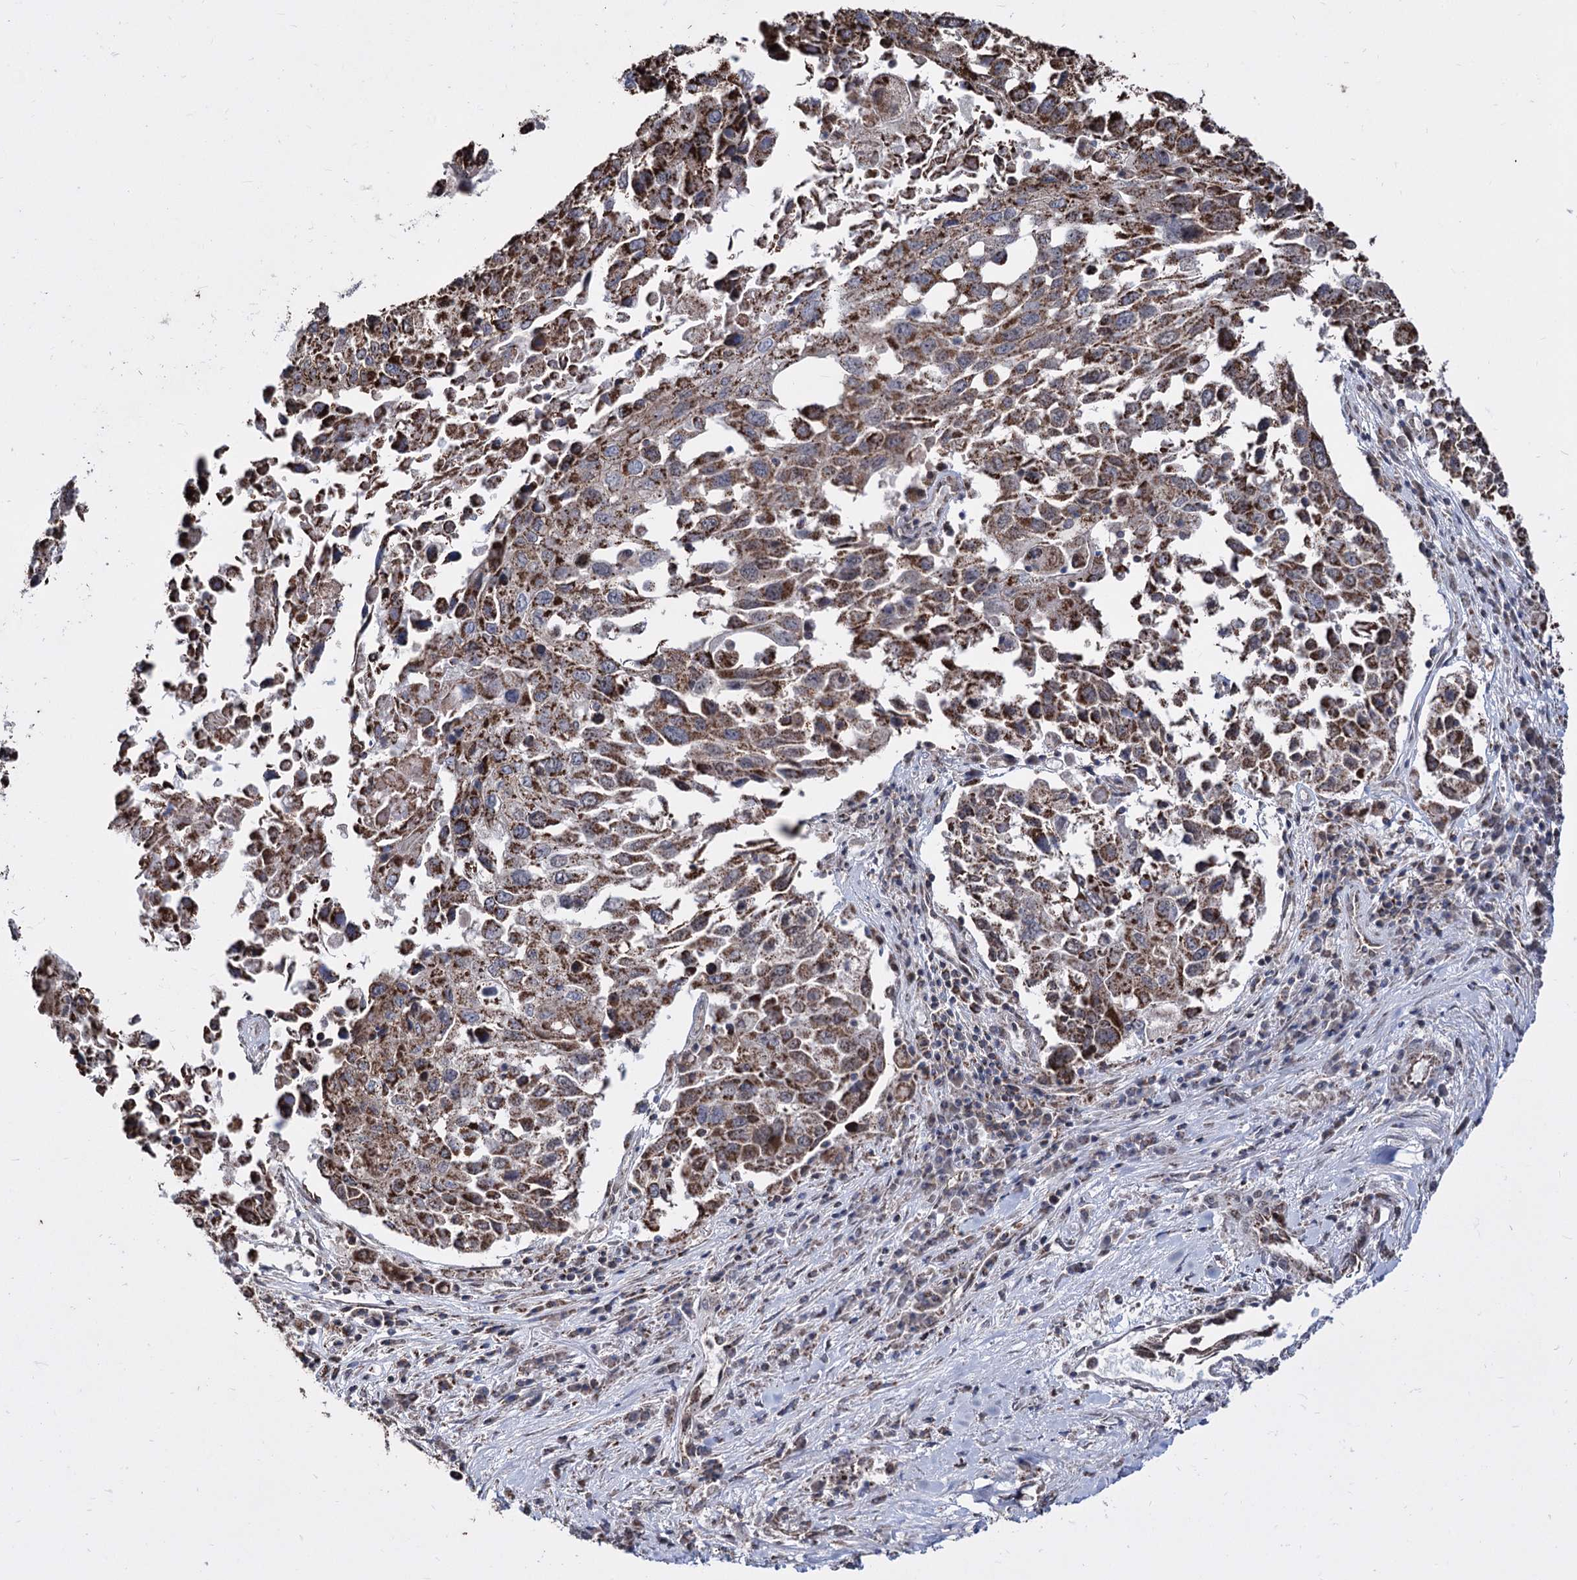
{"staining": {"intensity": "moderate", "quantity": ">75%", "location": "cytoplasmic/membranous"}, "tissue": "lung cancer", "cell_type": "Tumor cells", "image_type": "cancer", "snomed": [{"axis": "morphology", "description": "Squamous cell carcinoma, NOS"}, {"axis": "topography", "description": "Lung"}], "caption": "Immunohistochemical staining of lung cancer reveals moderate cytoplasmic/membranous protein positivity in about >75% of tumor cells. The staining was performed using DAB (3,3'-diaminobenzidine) to visualize the protein expression in brown, while the nuclei were stained in blue with hematoxylin (Magnification: 20x).", "gene": "CREB3L4", "patient": {"sex": "male", "age": 65}}